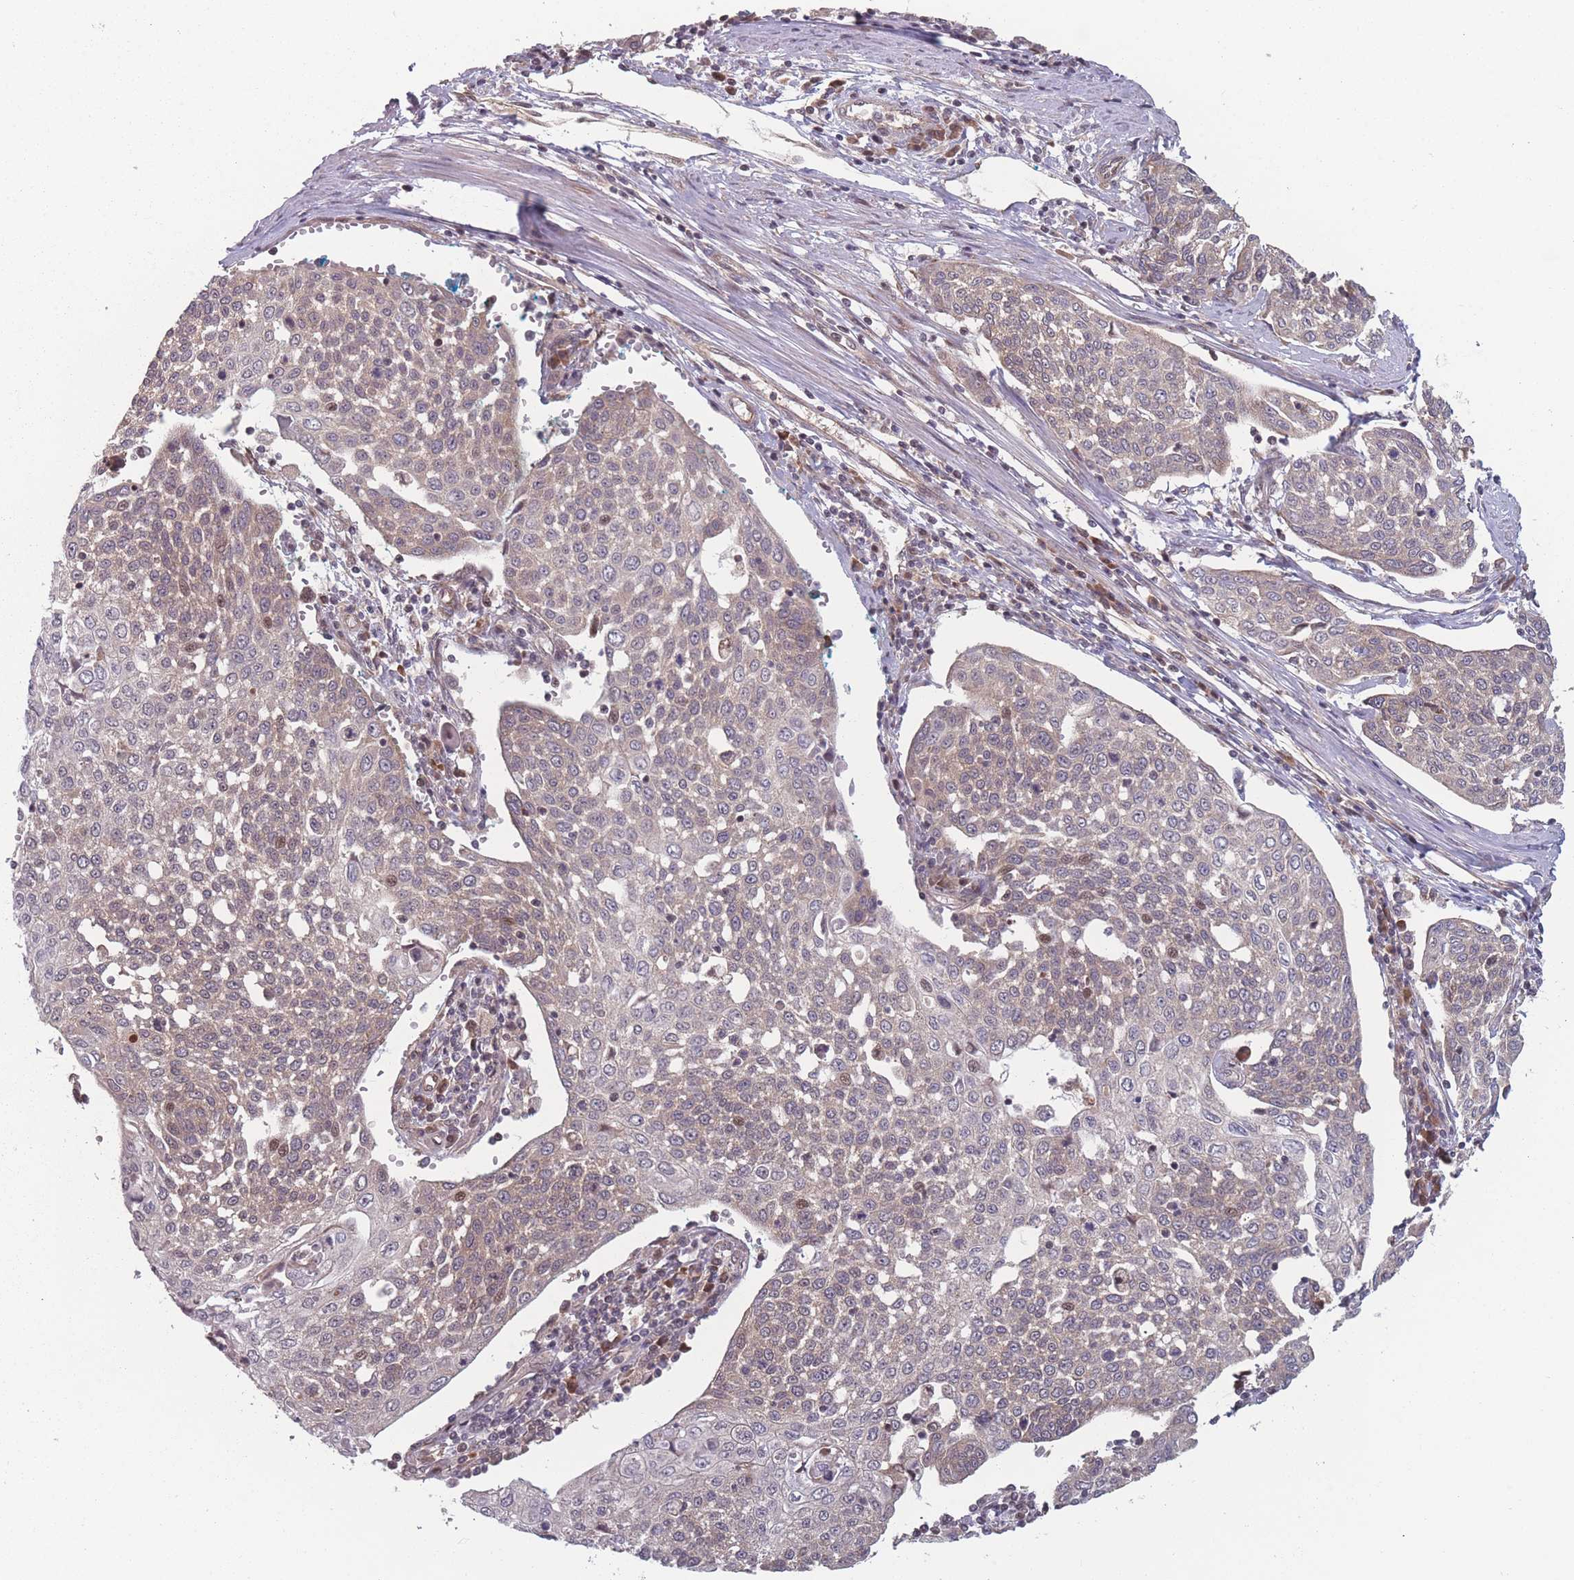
{"staining": {"intensity": "moderate", "quantity": "25%-75%", "location": "cytoplasmic/membranous"}, "tissue": "cervical cancer", "cell_type": "Tumor cells", "image_type": "cancer", "snomed": [{"axis": "morphology", "description": "Squamous cell carcinoma, NOS"}, {"axis": "topography", "description": "Cervix"}], "caption": "Immunohistochemistry (DAB) staining of cervical squamous cell carcinoma reveals moderate cytoplasmic/membranous protein positivity in approximately 25%-75% of tumor cells.", "gene": "RPS18", "patient": {"sex": "female", "age": 34}}